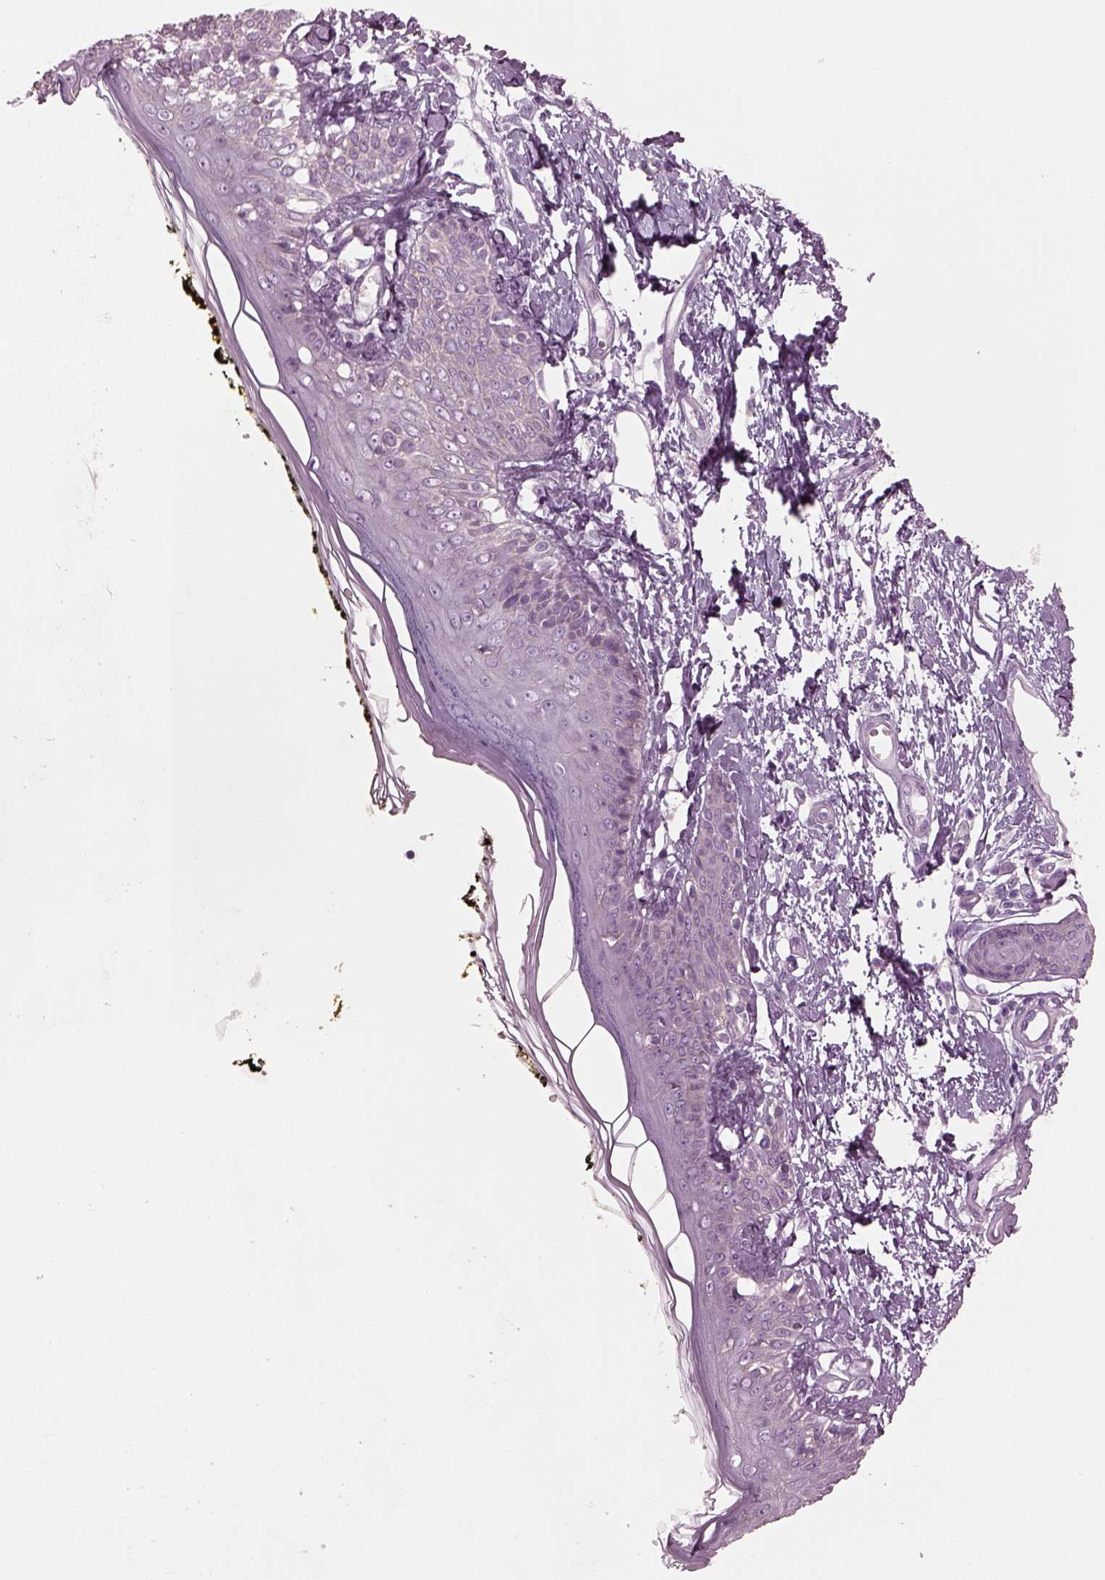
{"staining": {"intensity": "negative", "quantity": "none", "location": "none"}, "tissue": "skin", "cell_type": "Fibroblasts", "image_type": "normal", "snomed": [{"axis": "morphology", "description": "Normal tissue, NOS"}, {"axis": "topography", "description": "Skin"}], "caption": "The immunohistochemistry (IHC) histopathology image has no significant expression in fibroblasts of skin. Brightfield microscopy of IHC stained with DAB (3,3'-diaminobenzidine) (brown) and hematoxylin (blue), captured at high magnification.", "gene": "BFSP1", "patient": {"sex": "male", "age": 76}}